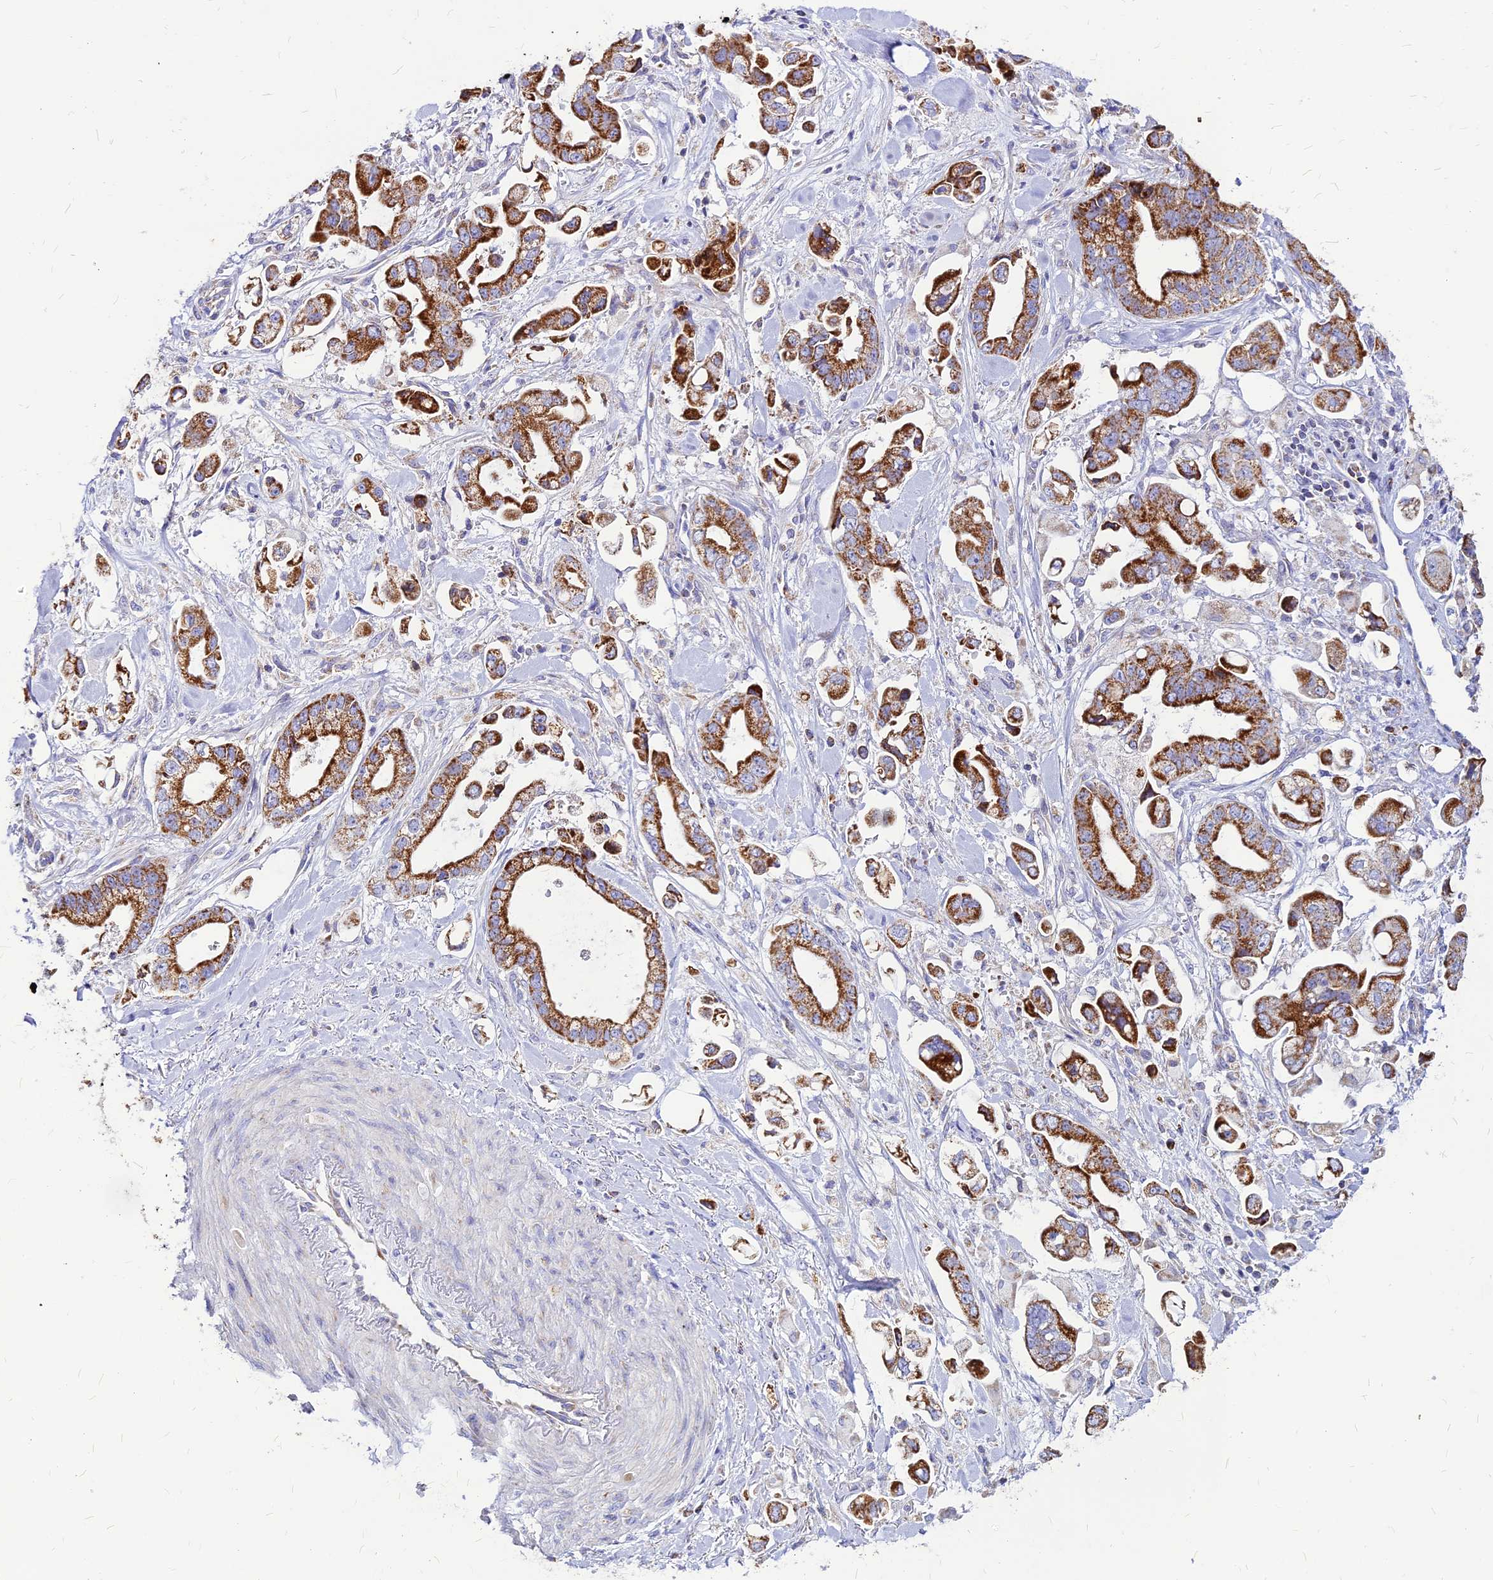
{"staining": {"intensity": "strong", "quantity": ">75%", "location": "cytoplasmic/membranous"}, "tissue": "stomach cancer", "cell_type": "Tumor cells", "image_type": "cancer", "snomed": [{"axis": "morphology", "description": "Adenocarcinoma, NOS"}, {"axis": "topography", "description": "Stomach"}], "caption": "Tumor cells show high levels of strong cytoplasmic/membranous expression in about >75% of cells in stomach adenocarcinoma. (DAB (3,3'-diaminobenzidine) IHC with brightfield microscopy, high magnification).", "gene": "ECI1", "patient": {"sex": "male", "age": 62}}